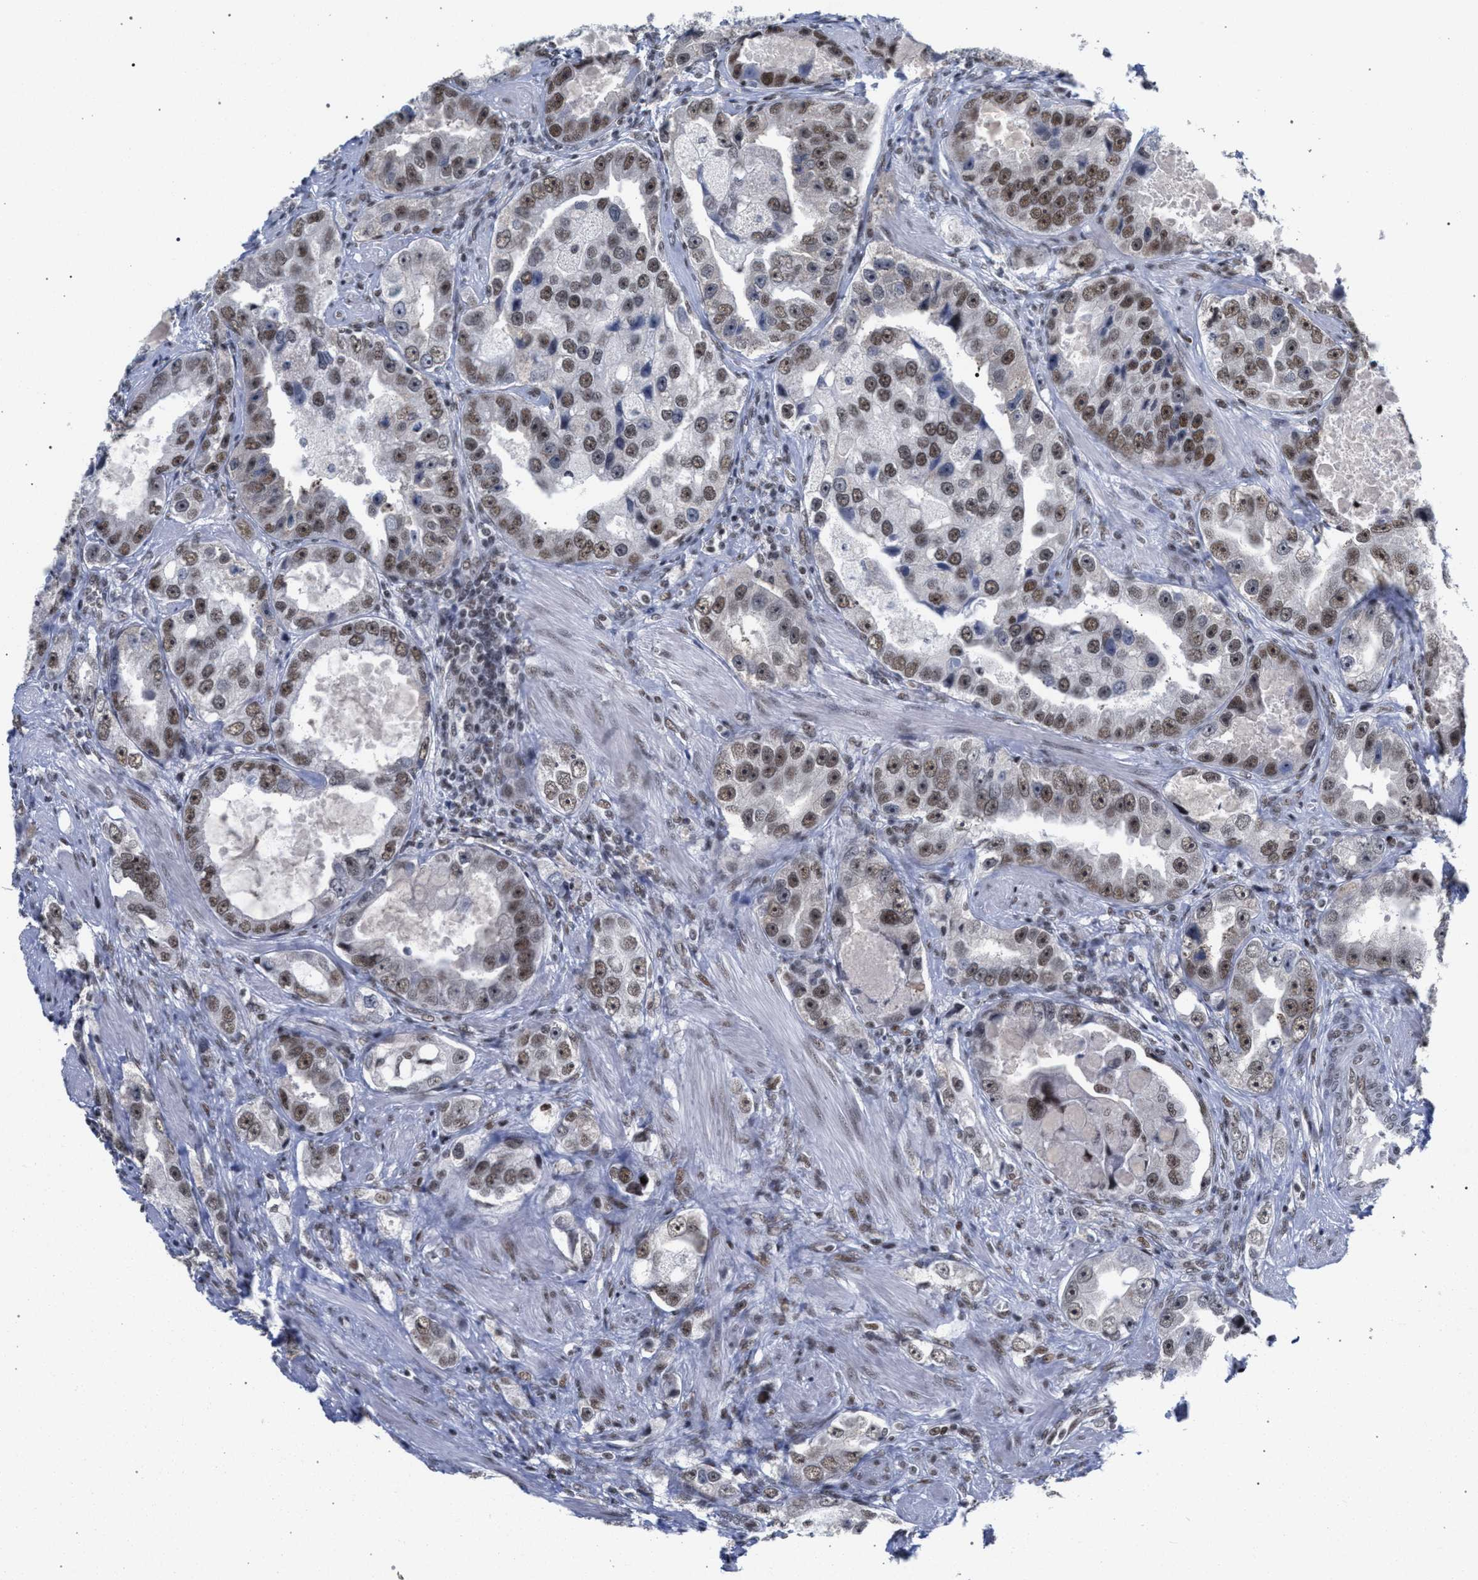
{"staining": {"intensity": "moderate", "quantity": ">75%", "location": "nuclear"}, "tissue": "prostate cancer", "cell_type": "Tumor cells", "image_type": "cancer", "snomed": [{"axis": "morphology", "description": "Adenocarcinoma, High grade"}, {"axis": "topography", "description": "Prostate"}], "caption": "Immunohistochemistry staining of high-grade adenocarcinoma (prostate), which shows medium levels of moderate nuclear staining in about >75% of tumor cells indicating moderate nuclear protein expression. The staining was performed using DAB (brown) for protein detection and nuclei were counterstained in hematoxylin (blue).", "gene": "SCAF4", "patient": {"sex": "male", "age": 63}}